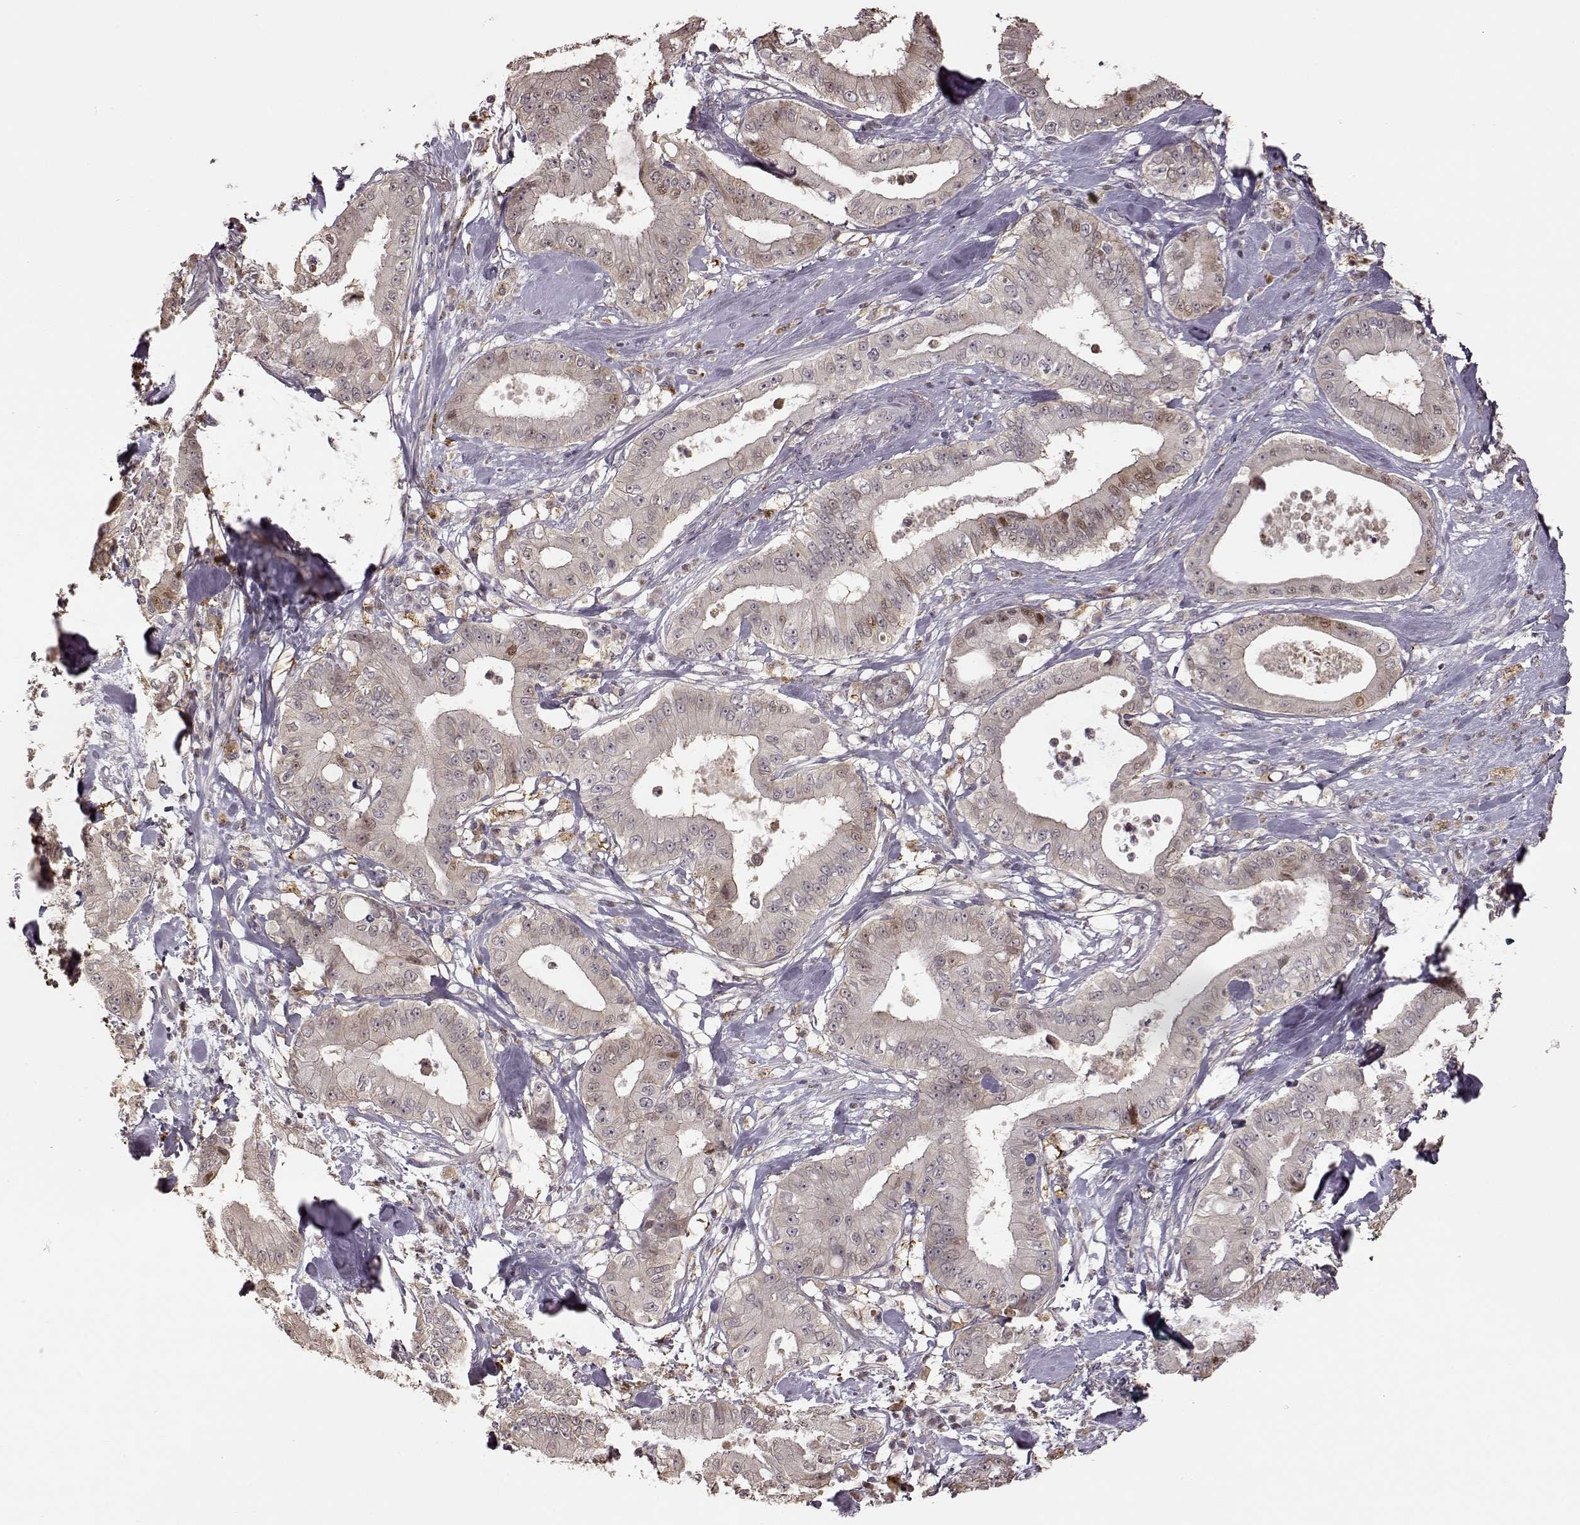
{"staining": {"intensity": "negative", "quantity": "none", "location": "none"}, "tissue": "pancreatic cancer", "cell_type": "Tumor cells", "image_type": "cancer", "snomed": [{"axis": "morphology", "description": "Adenocarcinoma, NOS"}, {"axis": "topography", "description": "Pancreas"}], "caption": "Pancreatic cancer (adenocarcinoma) was stained to show a protein in brown. There is no significant staining in tumor cells.", "gene": "CRB1", "patient": {"sex": "male", "age": 71}}